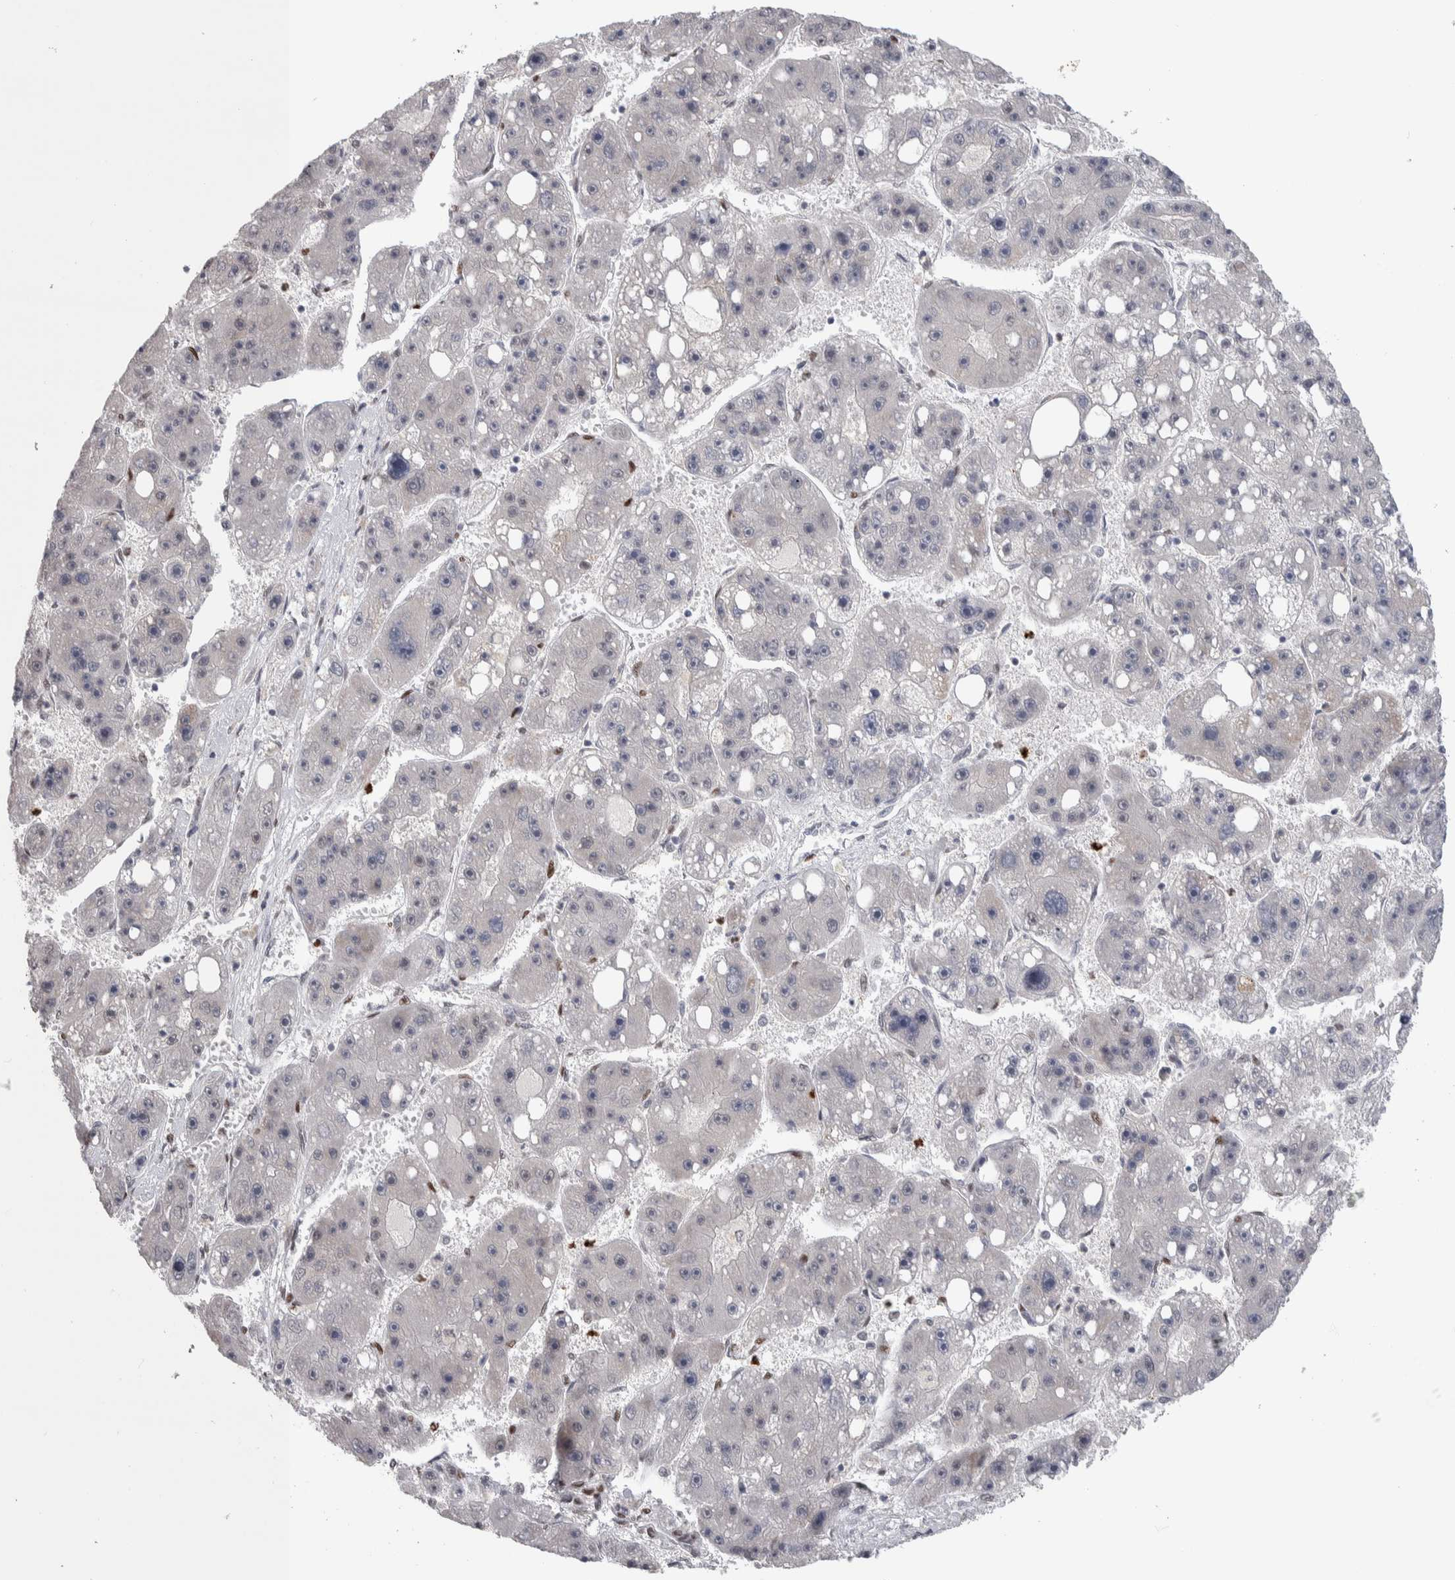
{"staining": {"intensity": "negative", "quantity": "none", "location": "none"}, "tissue": "liver cancer", "cell_type": "Tumor cells", "image_type": "cancer", "snomed": [{"axis": "morphology", "description": "Carcinoma, Hepatocellular, NOS"}, {"axis": "topography", "description": "Liver"}], "caption": "Tumor cells show no significant protein expression in liver cancer (hepatocellular carcinoma).", "gene": "HEXIM2", "patient": {"sex": "female", "age": 61}}